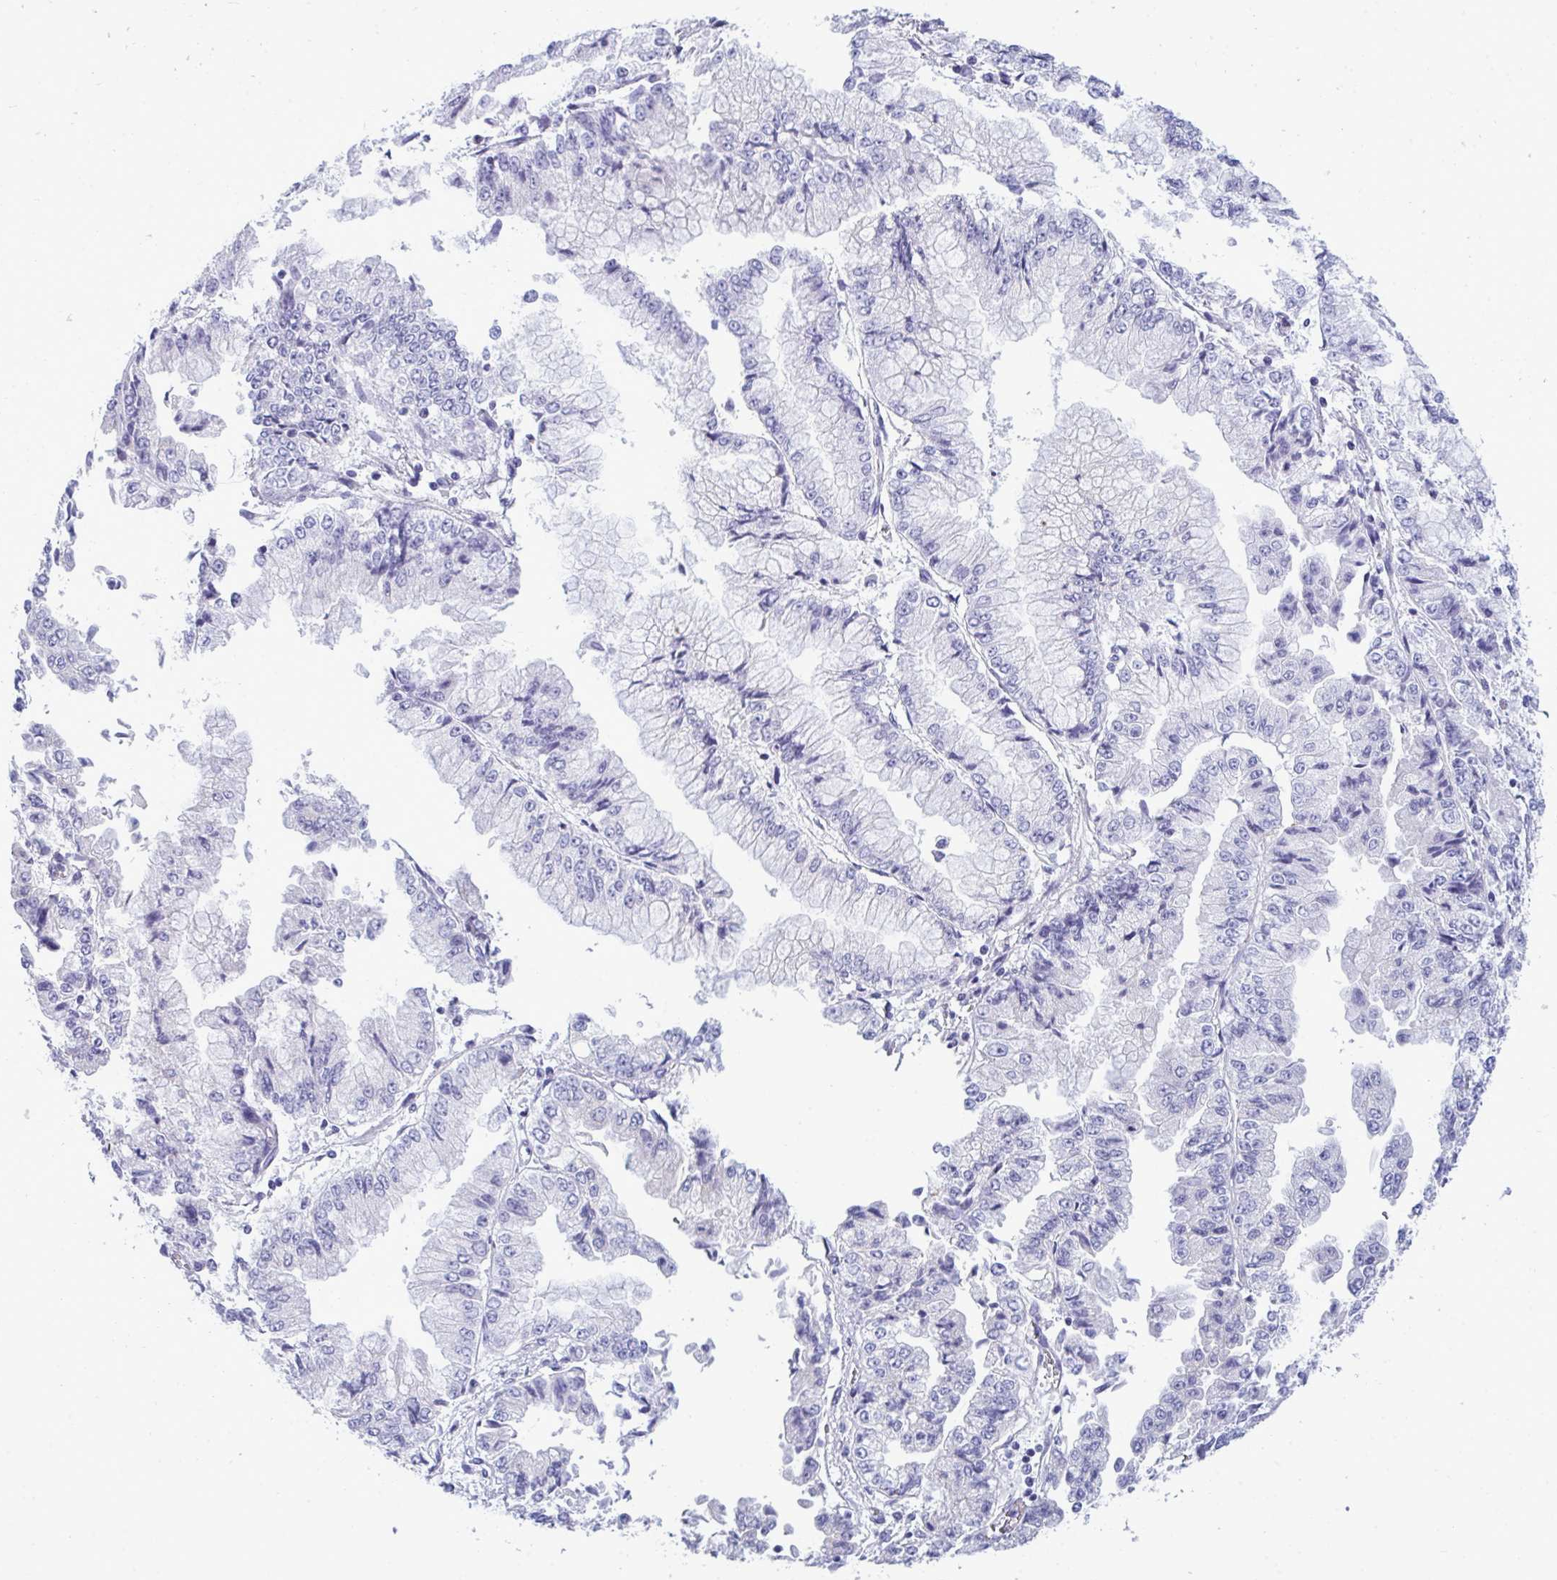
{"staining": {"intensity": "negative", "quantity": "none", "location": "none"}, "tissue": "stomach cancer", "cell_type": "Tumor cells", "image_type": "cancer", "snomed": [{"axis": "morphology", "description": "Adenocarcinoma, NOS"}, {"axis": "topography", "description": "Stomach, upper"}], "caption": "Stomach cancer was stained to show a protein in brown. There is no significant expression in tumor cells.", "gene": "MYH10", "patient": {"sex": "female", "age": 74}}